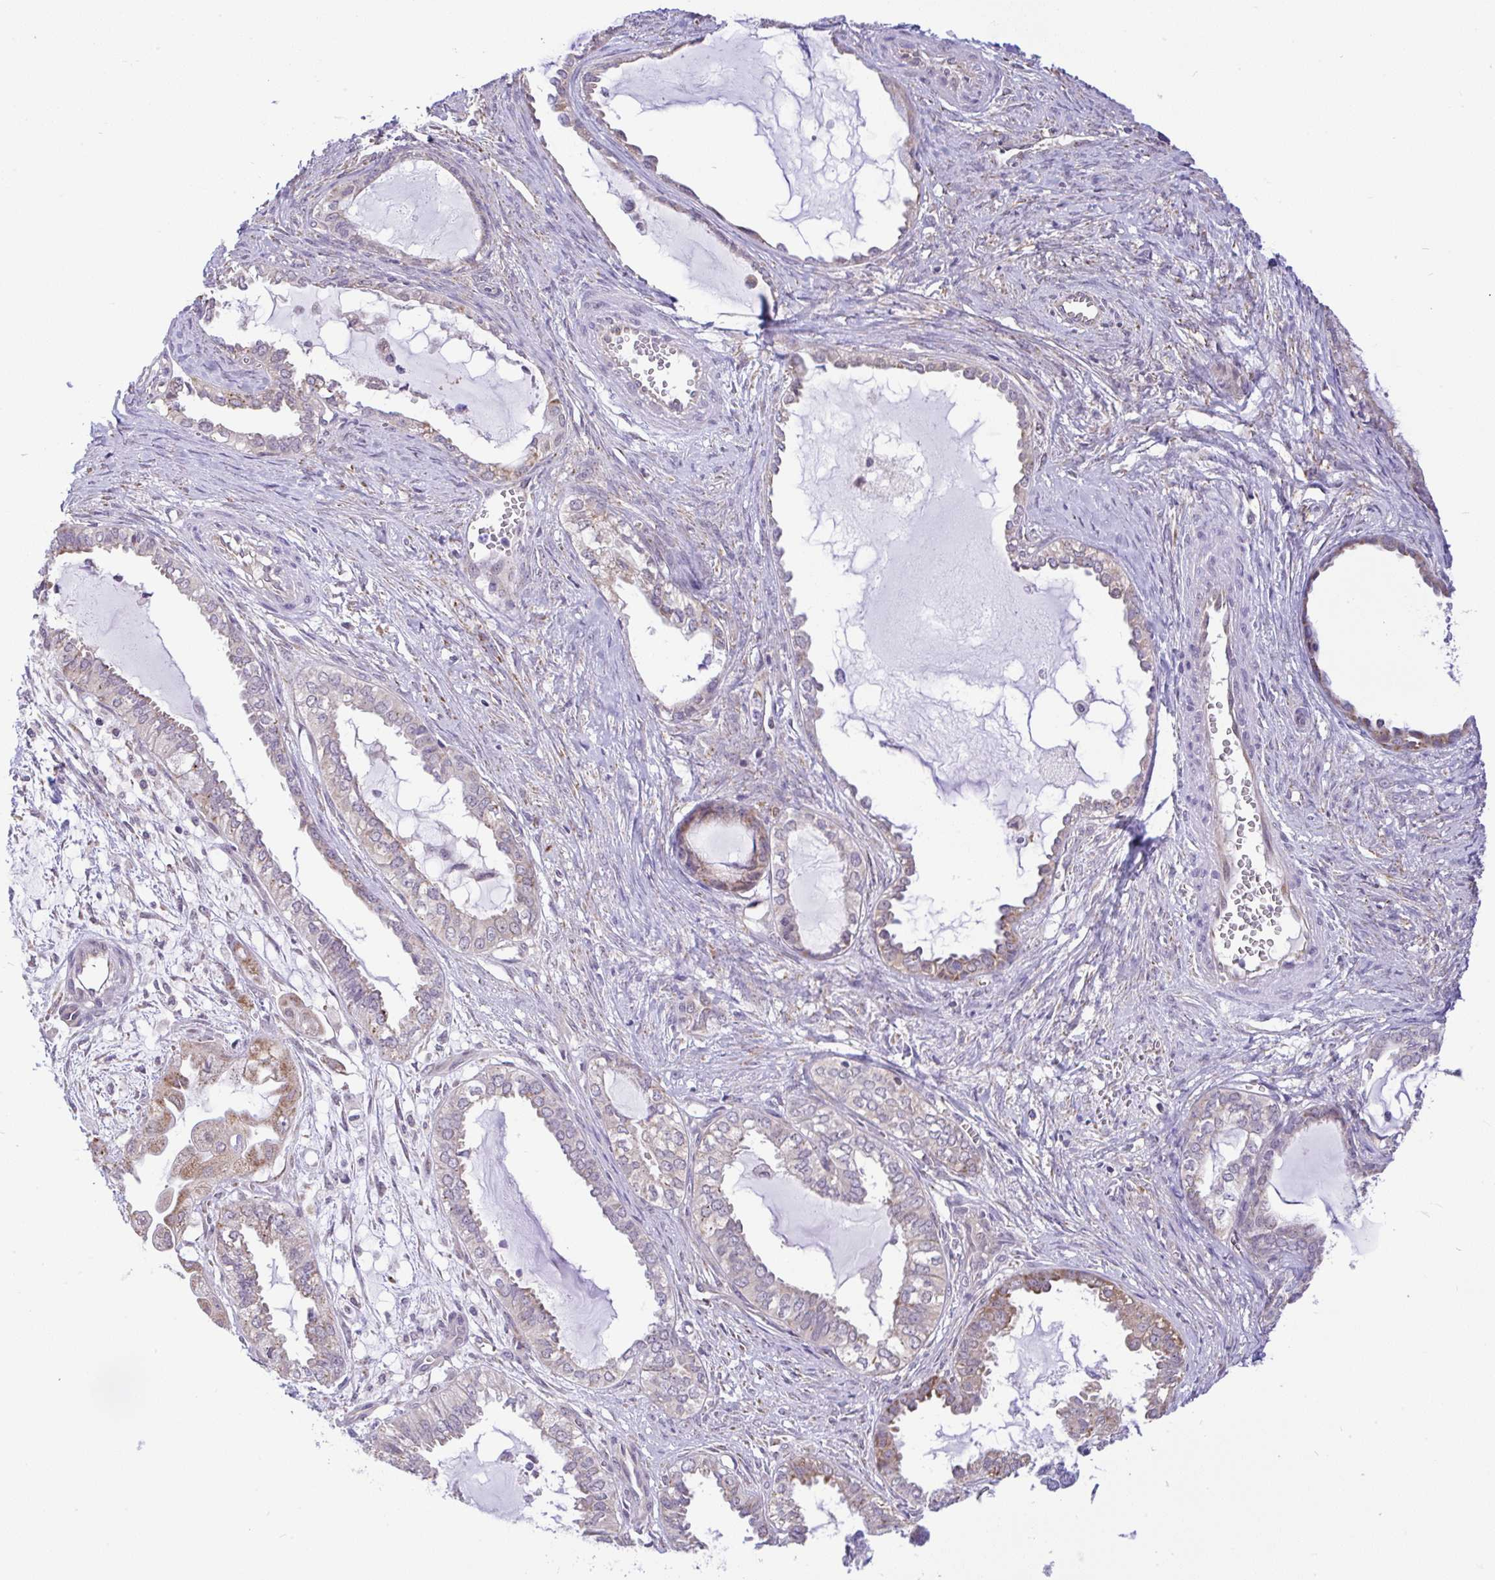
{"staining": {"intensity": "moderate", "quantity": "<25%", "location": "cytoplasmic/membranous"}, "tissue": "ovarian cancer", "cell_type": "Tumor cells", "image_type": "cancer", "snomed": [{"axis": "morphology", "description": "Carcinoma, NOS"}, {"axis": "morphology", "description": "Carcinoma, endometroid"}, {"axis": "topography", "description": "Ovary"}], "caption": "Protein staining of endometroid carcinoma (ovarian) tissue demonstrates moderate cytoplasmic/membranous staining in approximately <25% of tumor cells.", "gene": "PYCR2", "patient": {"sex": "female", "age": 50}}